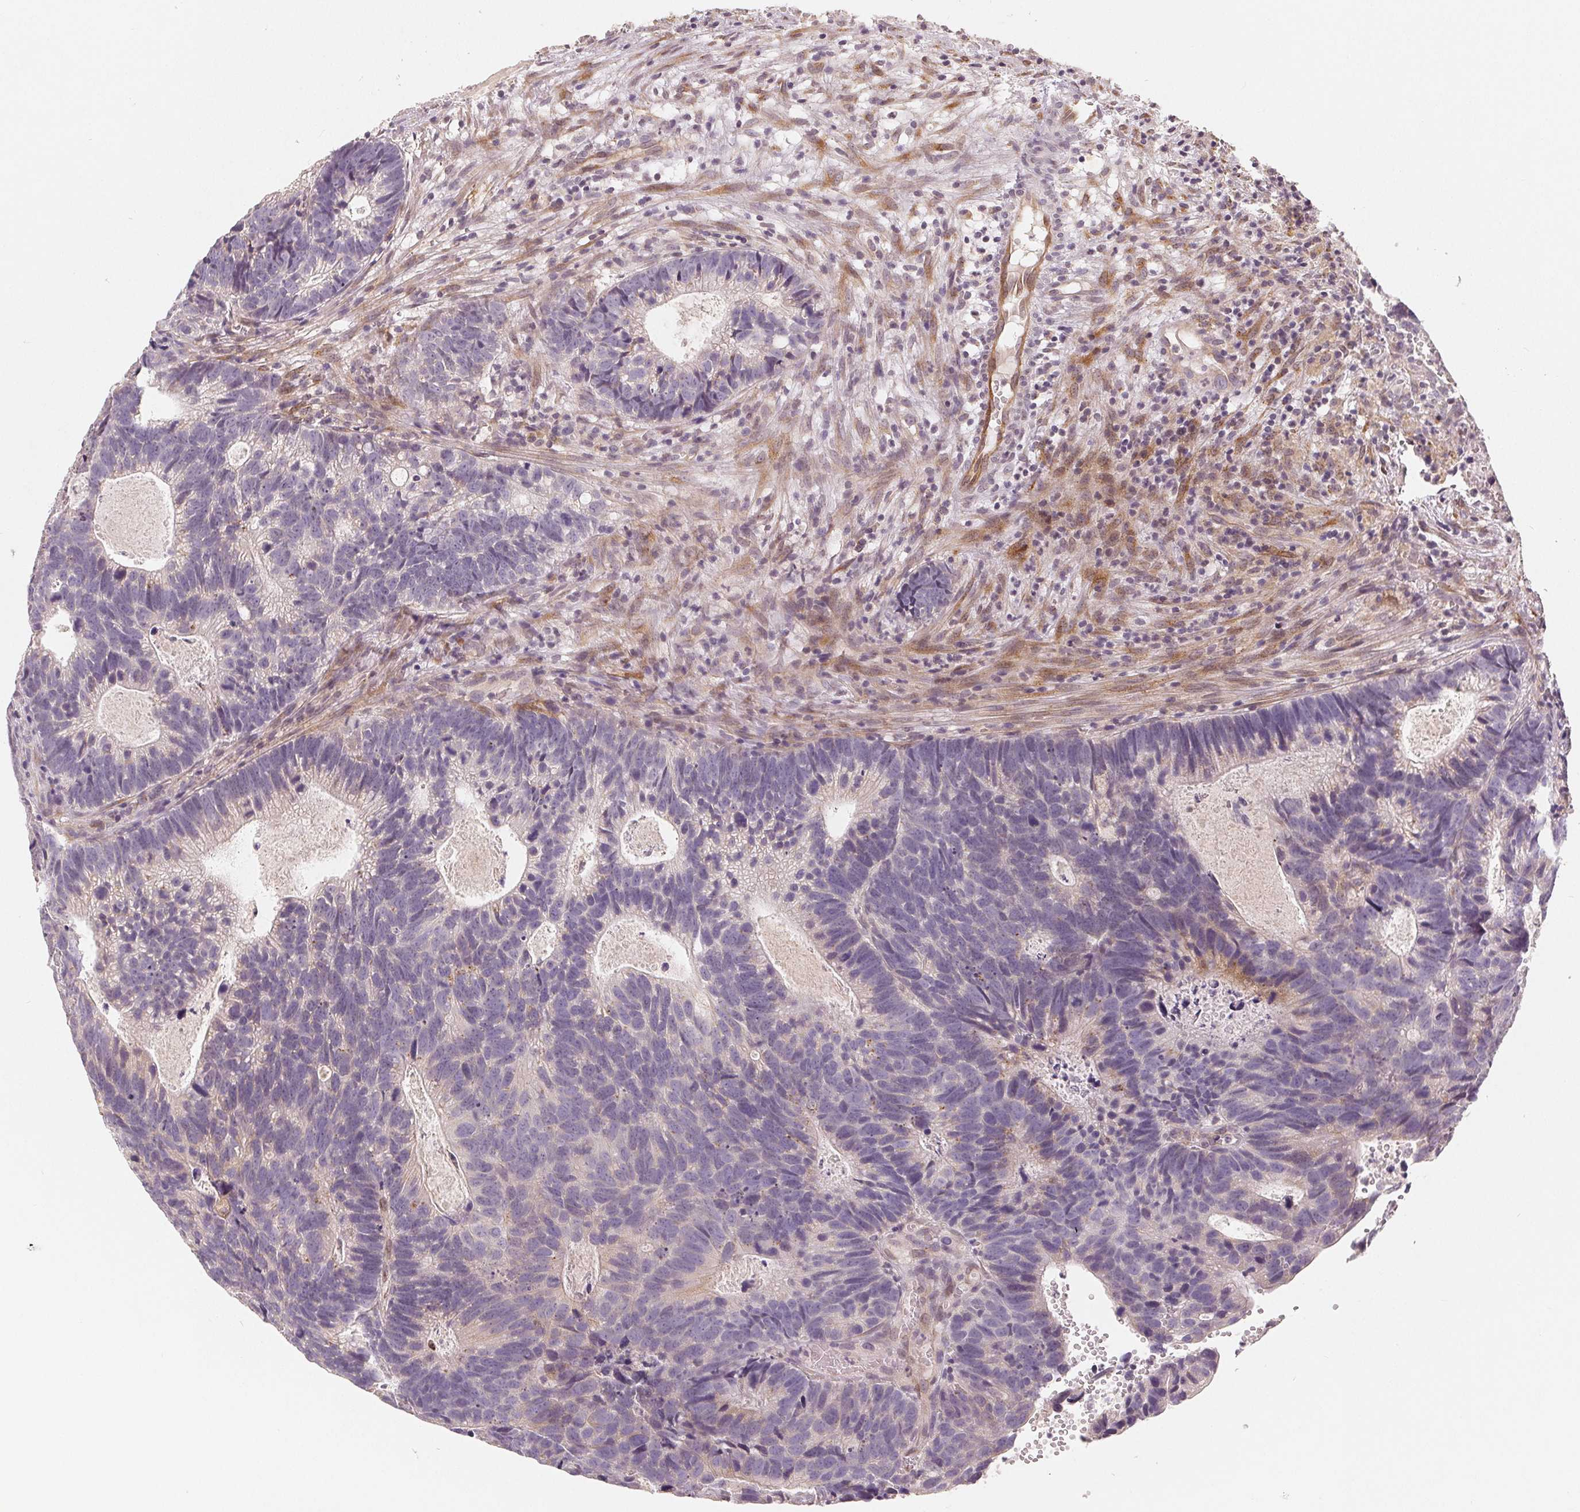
{"staining": {"intensity": "negative", "quantity": "none", "location": "none"}, "tissue": "head and neck cancer", "cell_type": "Tumor cells", "image_type": "cancer", "snomed": [{"axis": "morphology", "description": "Adenocarcinoma, NOS"}, {"axis": "topography", "description": "Head-Neck"}], "caption": "IHC of head and neck cancer (adenocarcinoma) displays no positivity in tumor cells. (Immunohistochemistry, brightfield microscopy, high magnification).", "gene": "TMSB15B", "patient": {"sex": "male", "age": 62}}